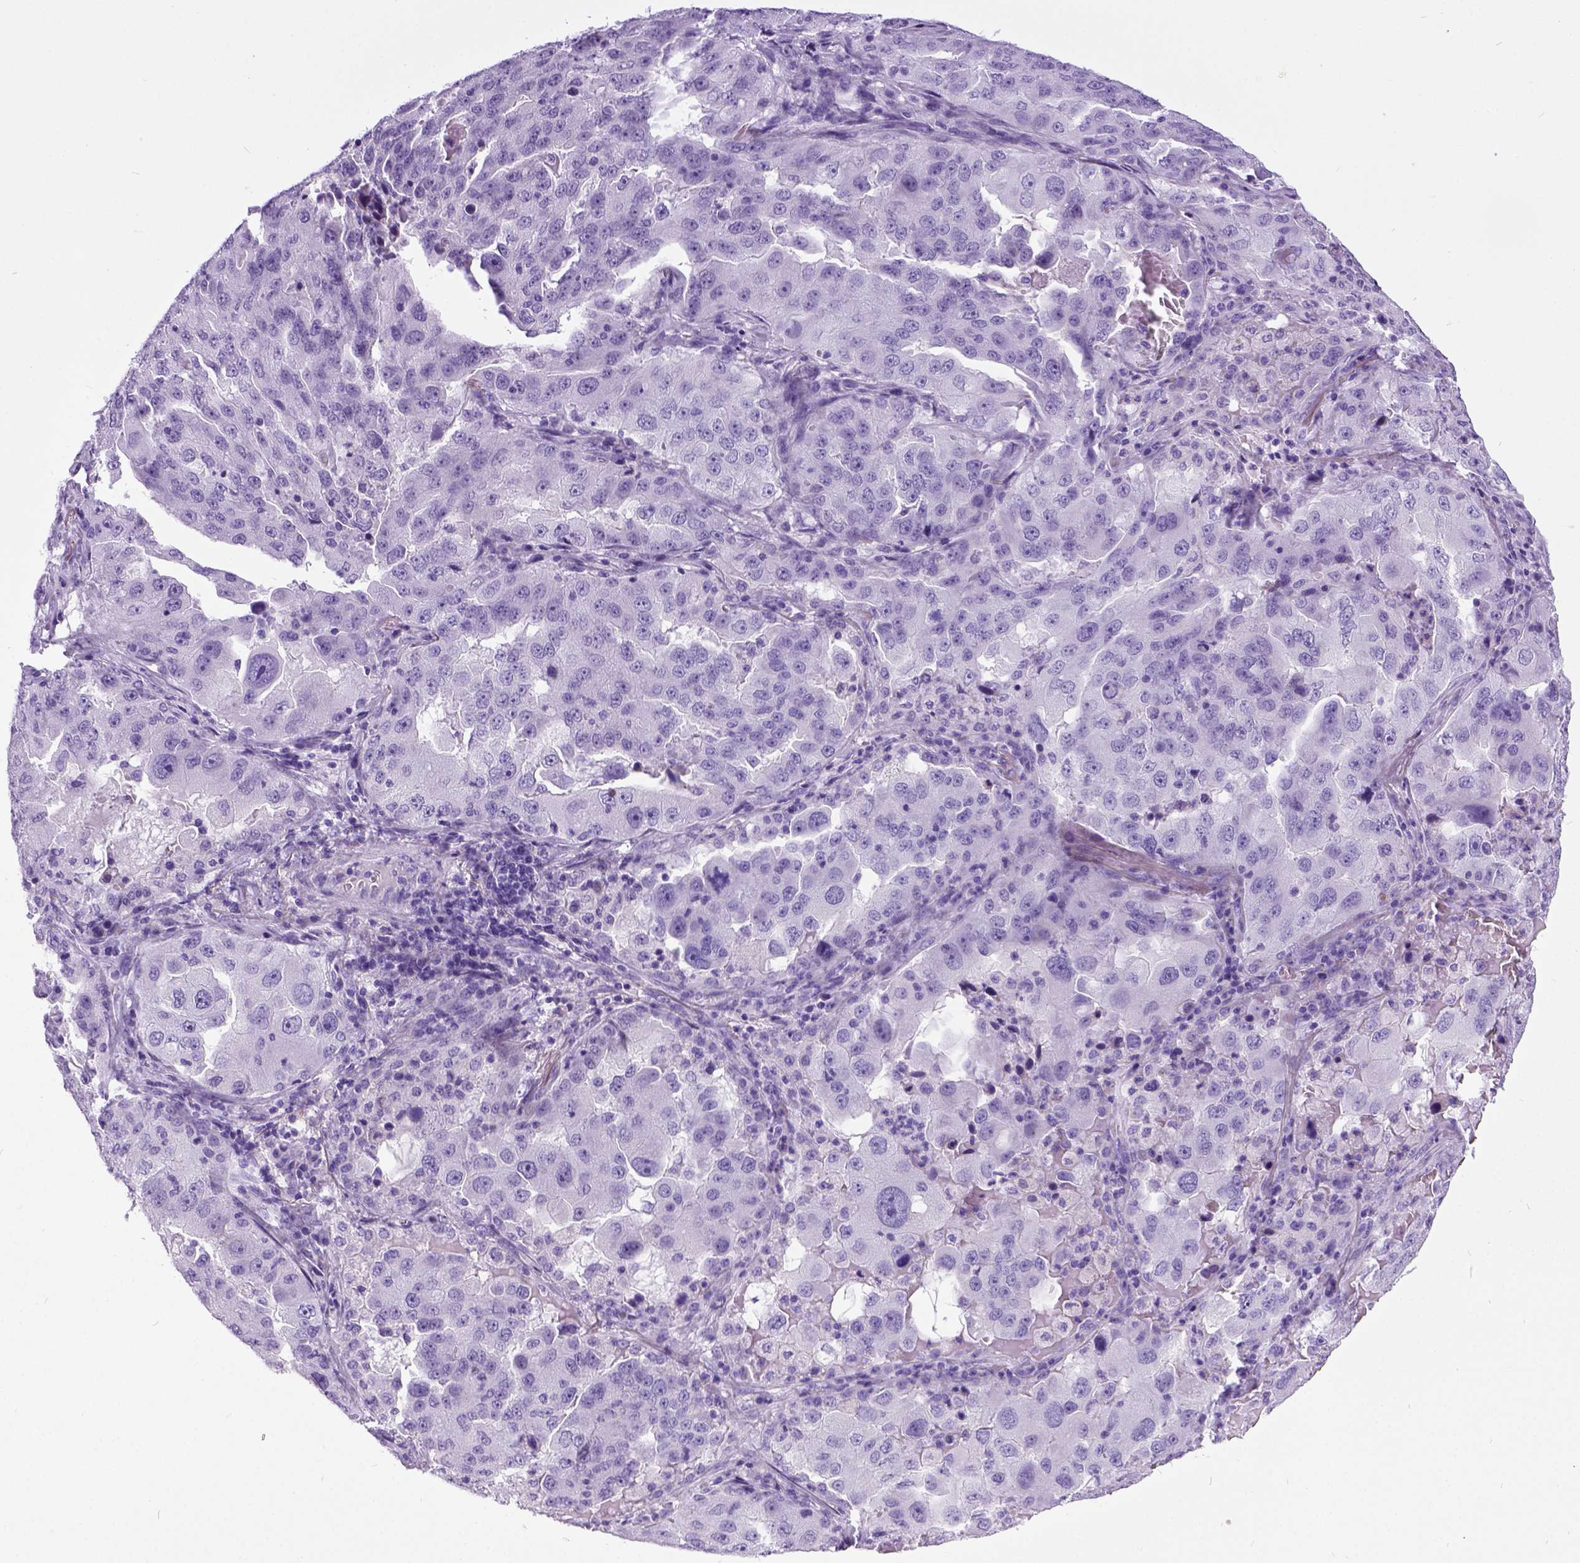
{"staining": {"intensity": "negative", "quantity": "none", "location": "none"}, "tissue": "lung cancer", "cell_type": "Tumor cells", "image_type": "cancer", "snomed": [{"axis": "morphology", "description": "Adenocarcinoma, NOS"}, {"axis": "topography", "description": "Lung"}], "caption": "Immunohistochemistry image of adenocarcinoma (lung) stained for a protein (brown), which displays no positivity in tumor cells.", "gene": "IGF2", "patient": {"sex": "female", "age": 61}}